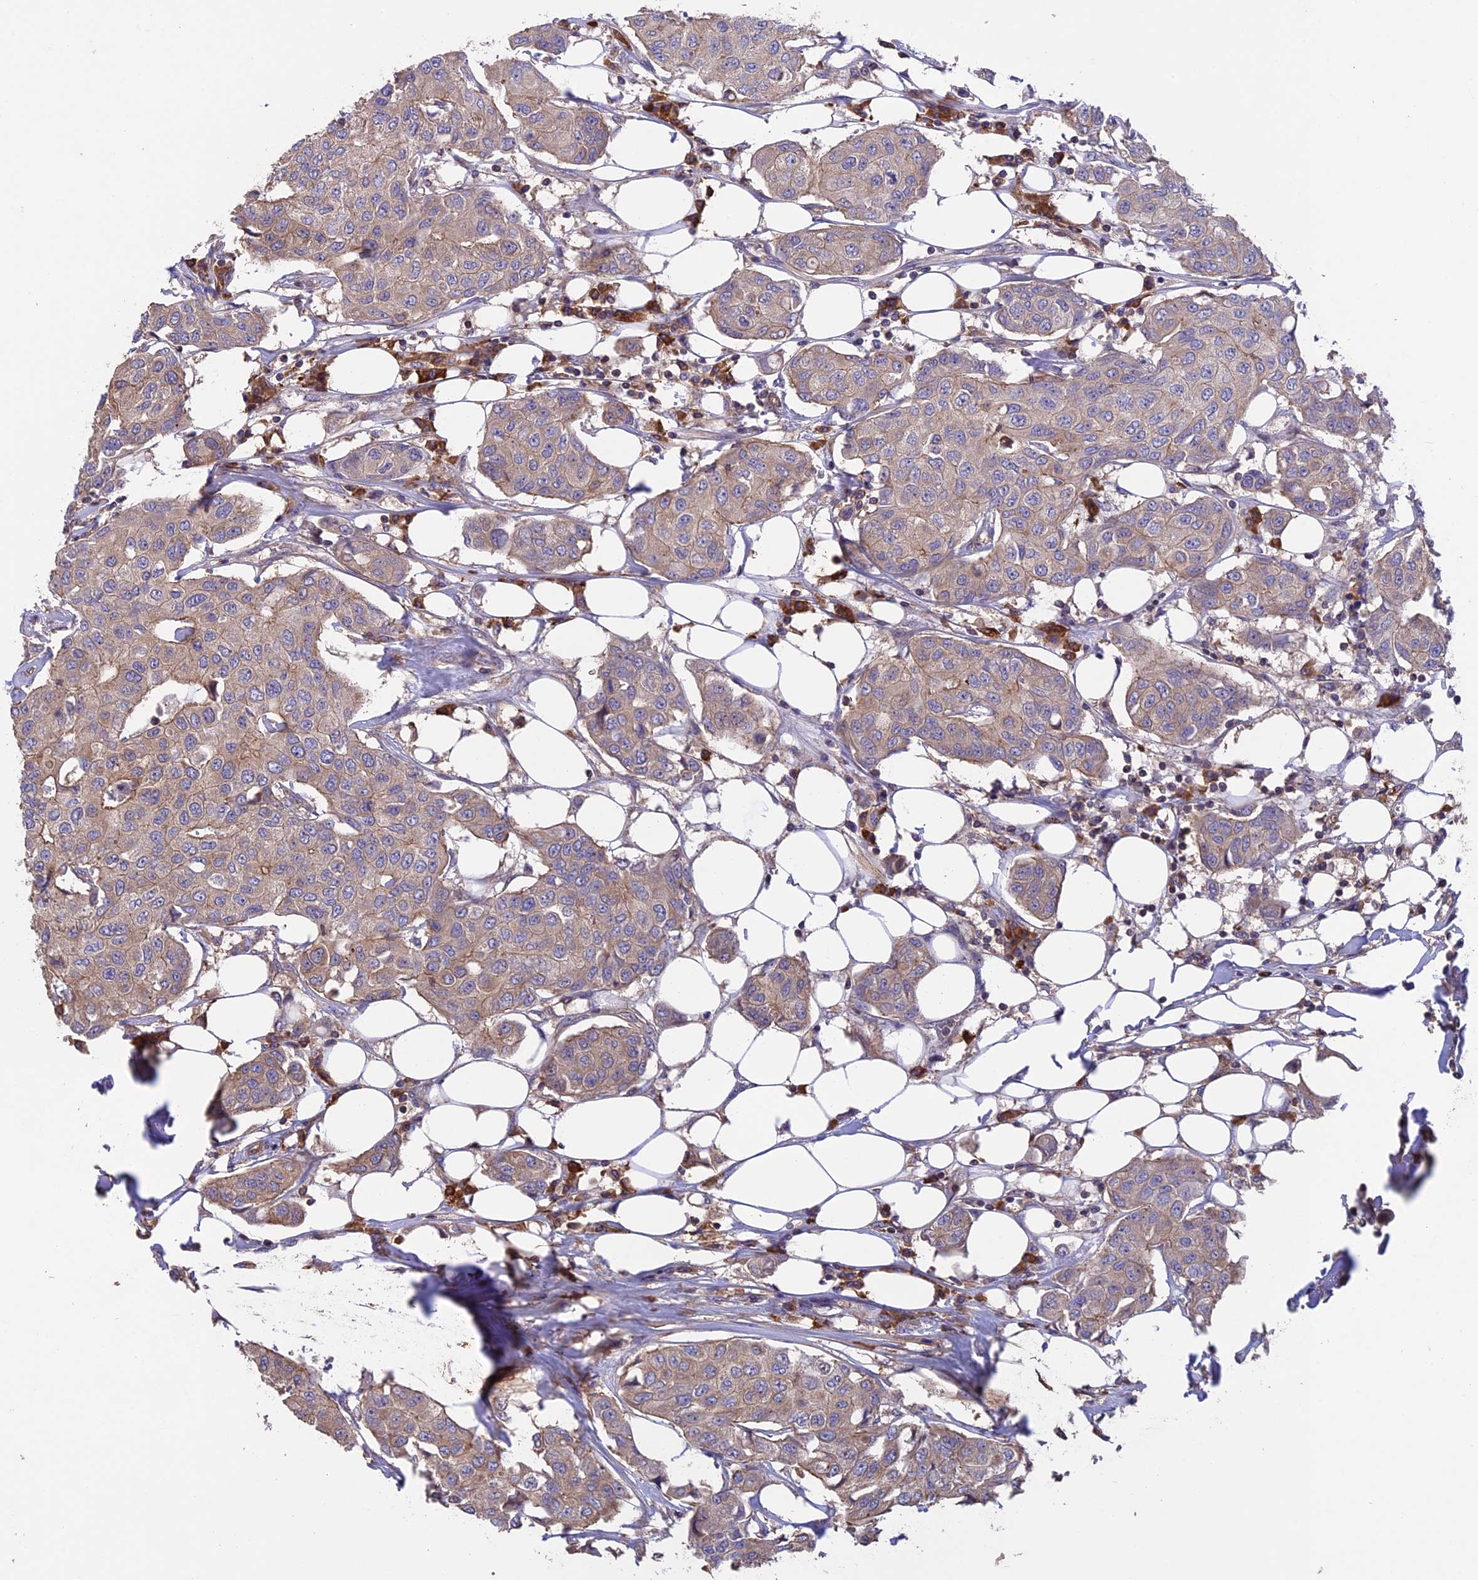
{"staining": {"intensity": "weak", "quantity": "25%-75%", "location": "cytoplasmic/membranous"}, "tissue": "breast cancer", "cell_type": "Tumor cells", "image_type": "cancer", "snomed": [{"axis": "morphology", "description": "Duct carcinoma"}, {"axis": "topography", "description": "Breast"}], "caption": "Breast cancer tissue exhibits weak cytoplasmic/membranous expression in approximately 25%-75% of tumor cells (brown staining indicates protein expression, while blue staining denotes nuclei).", "gene": "GAS8", "patient": {"sex": "female", "age": 80}}